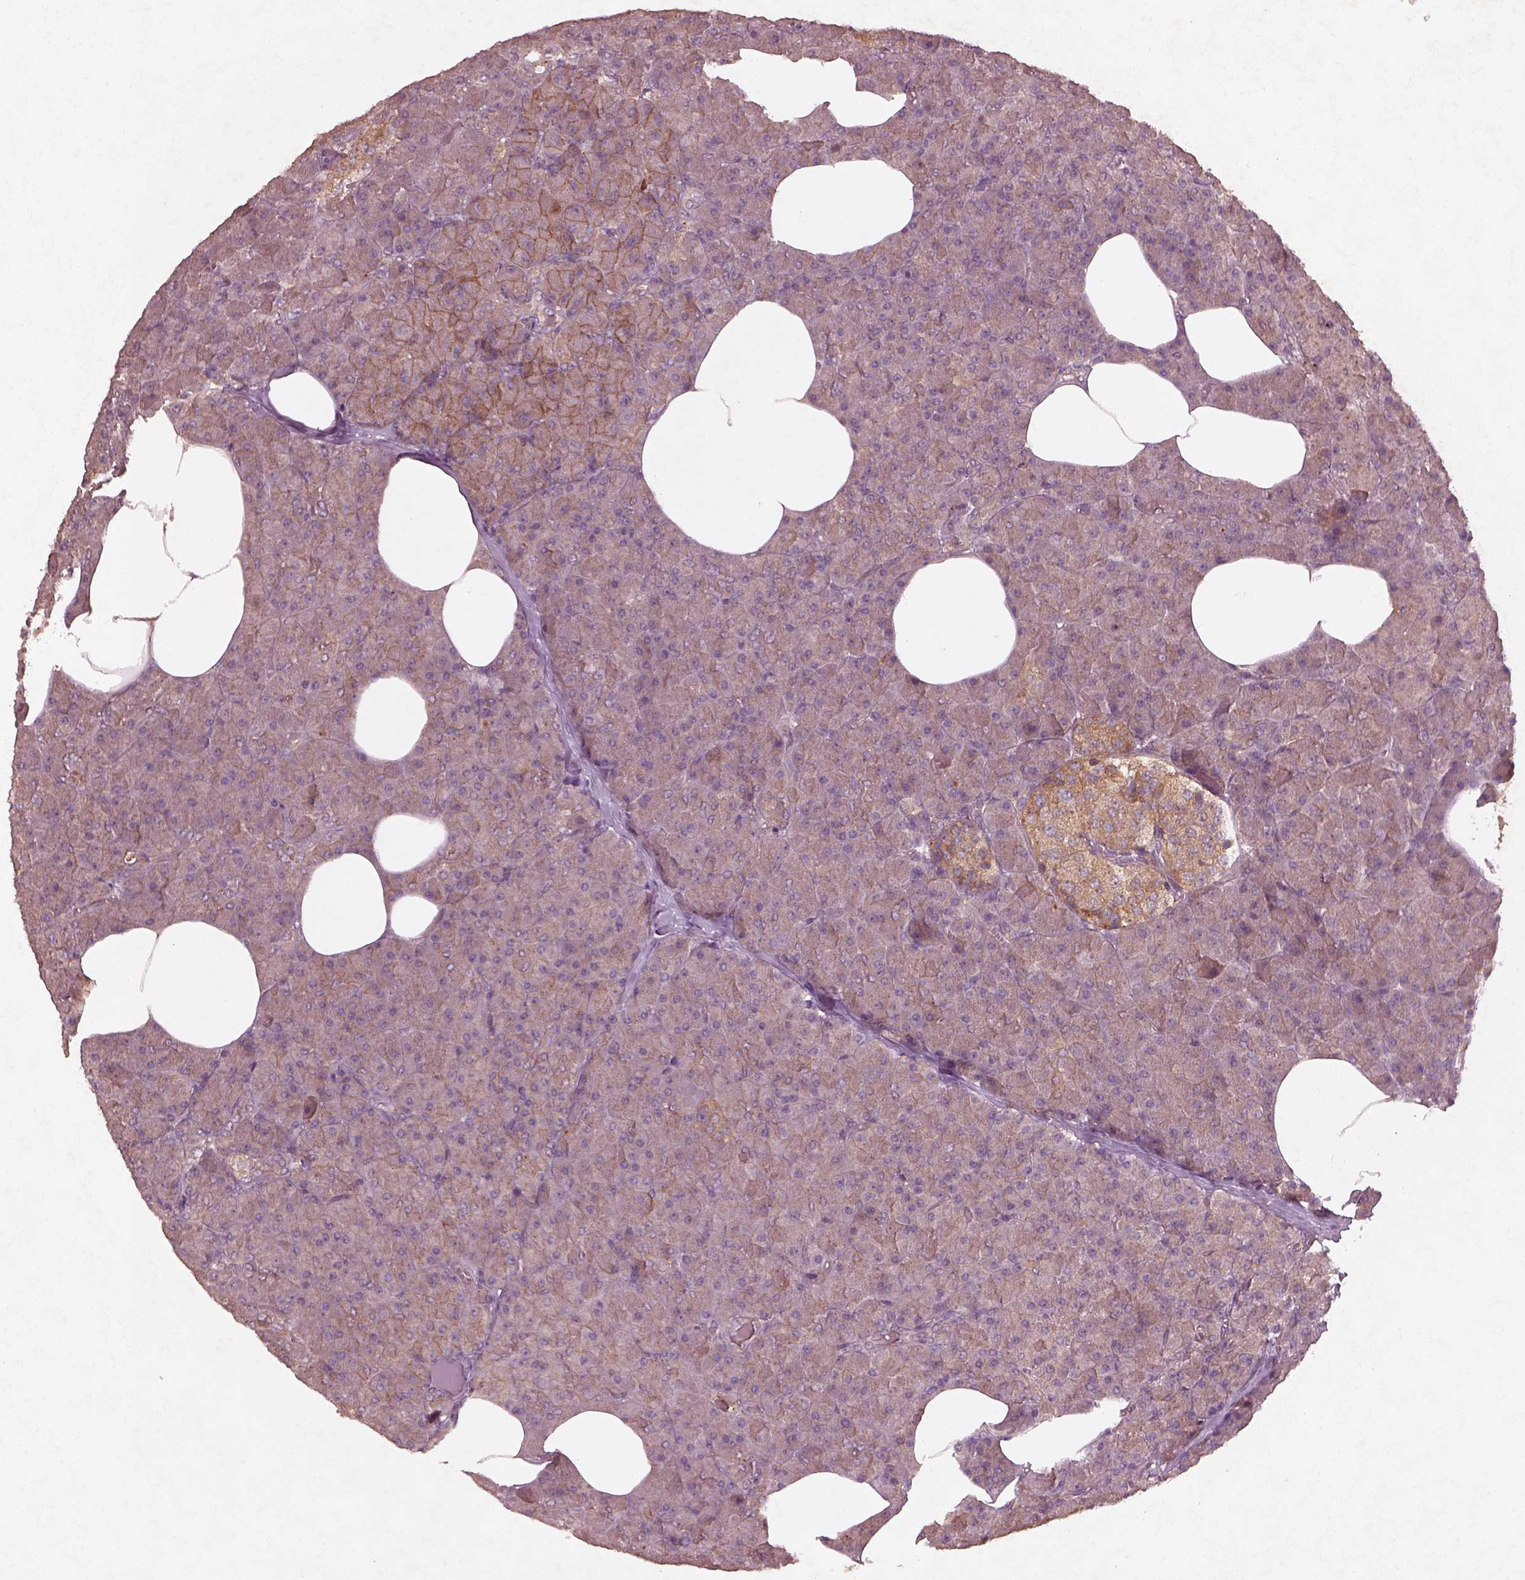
{"staining": {"intensity": "moderate", "quantity": ">75%", "location": "cytoplasmic/membranous"}, "tissue": "pancreas", "cell_type": "Exocrine glandular cells", "image_type": "normal", "snomed": [{"axis": "morphology", "description": "Normal tissue, NOS"}, {"axis": "topography", "description": "Pancreas"}], "caption": "Exocrine glandular cells show medium levels of moderate cytoplasmic/membranous staining in about >75% of cells in benign human pancreas.", "gene": "FAM234A", "patient": {"sex": "female", "age": 45}}